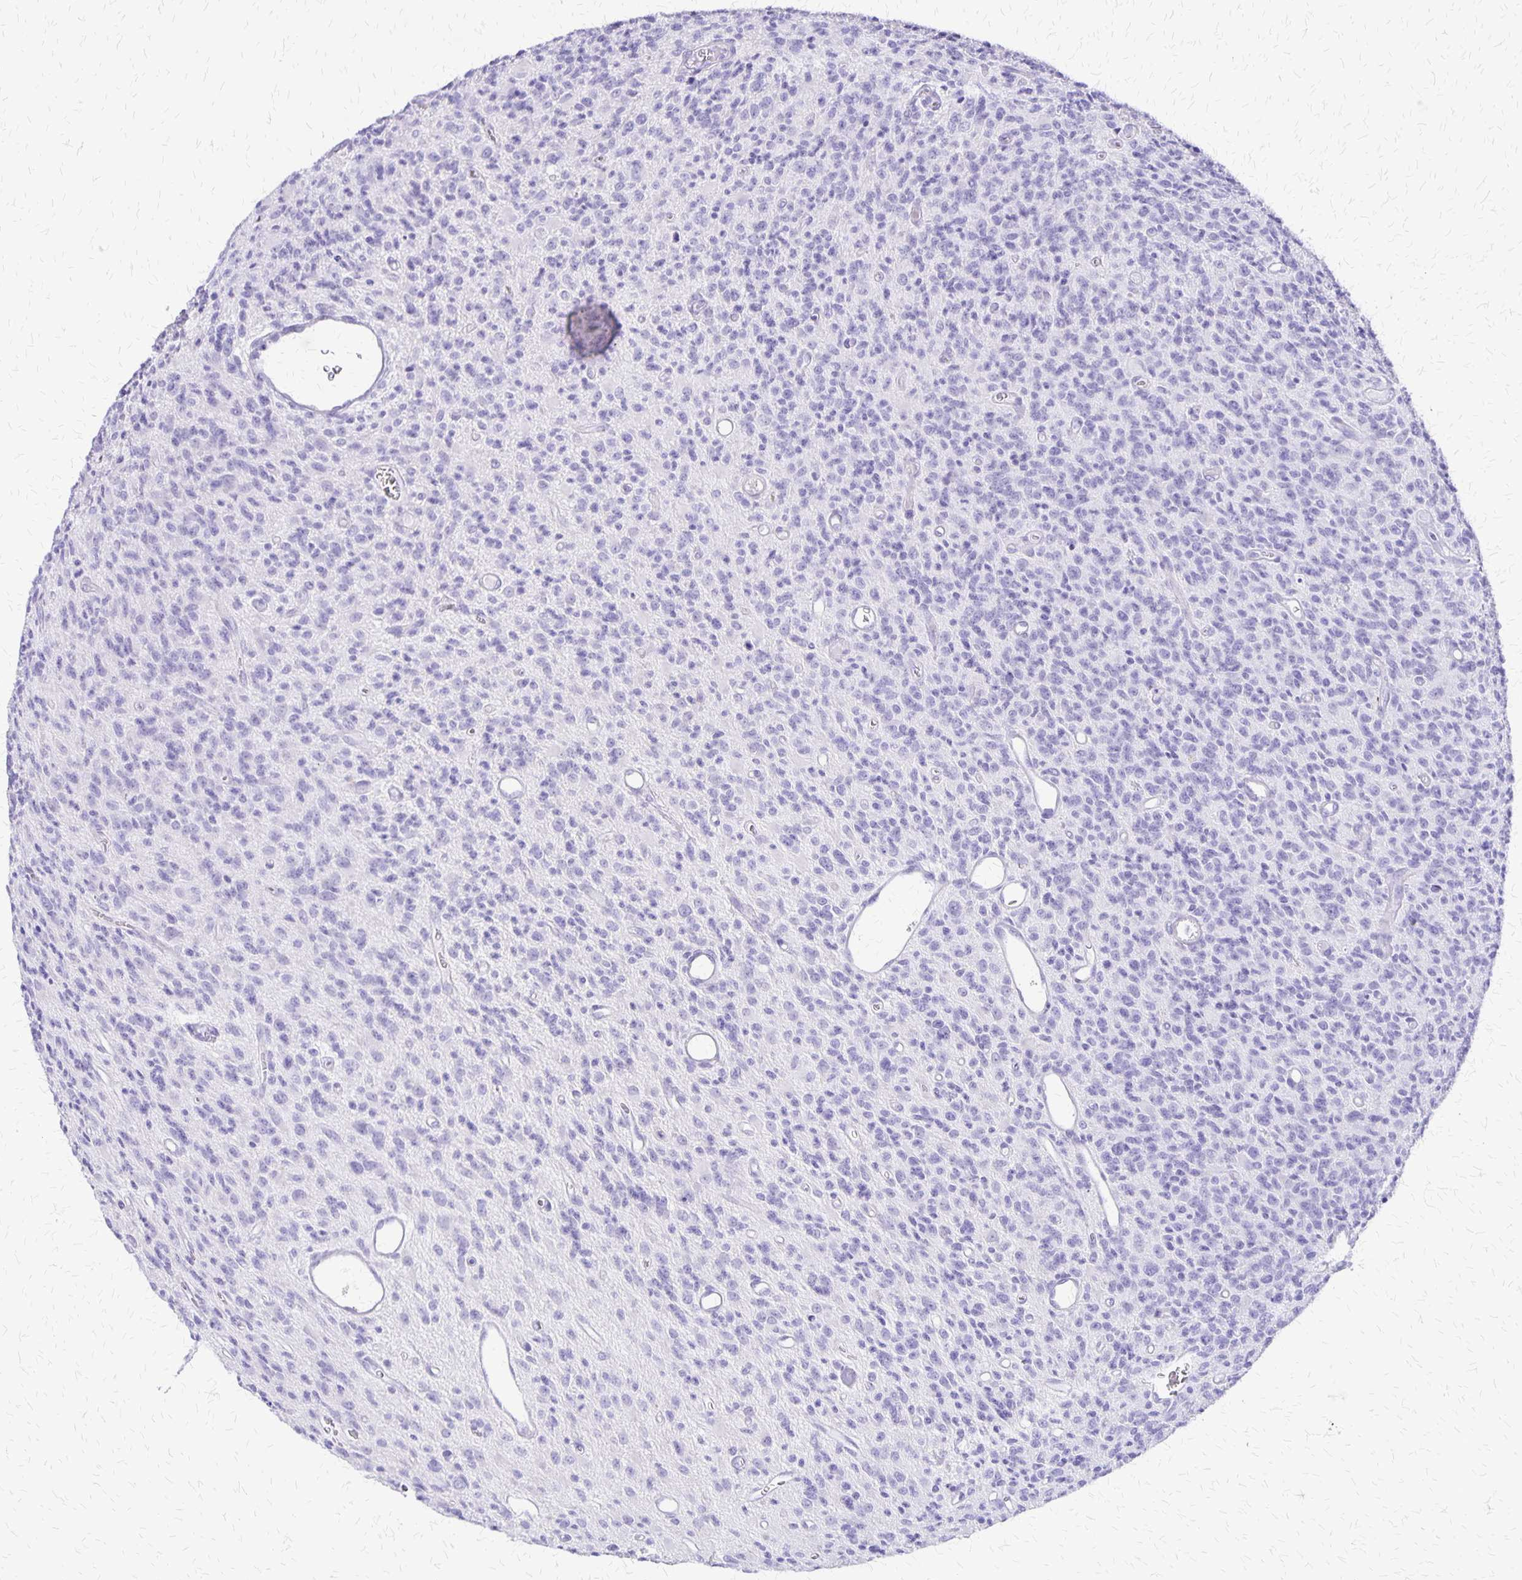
{"staining": {"intensity": "negative", "quantity": "none", "location": "none"}, "tissue": "glioma", "cell_type": "Tumor cells", "image_type": "cancer", "snomed": [{"axis": "morphology", "description": "Glioma, malignant, High grade"}, {"axis": "topography", "description": "Brain"}], "caption": "Malignant glioma (high-grade) stained for a protein using immunohistochemistry shows no staining tumor cells.", "gene": "SLC13A2", "patient": {"sex": "male", "age": 76}}